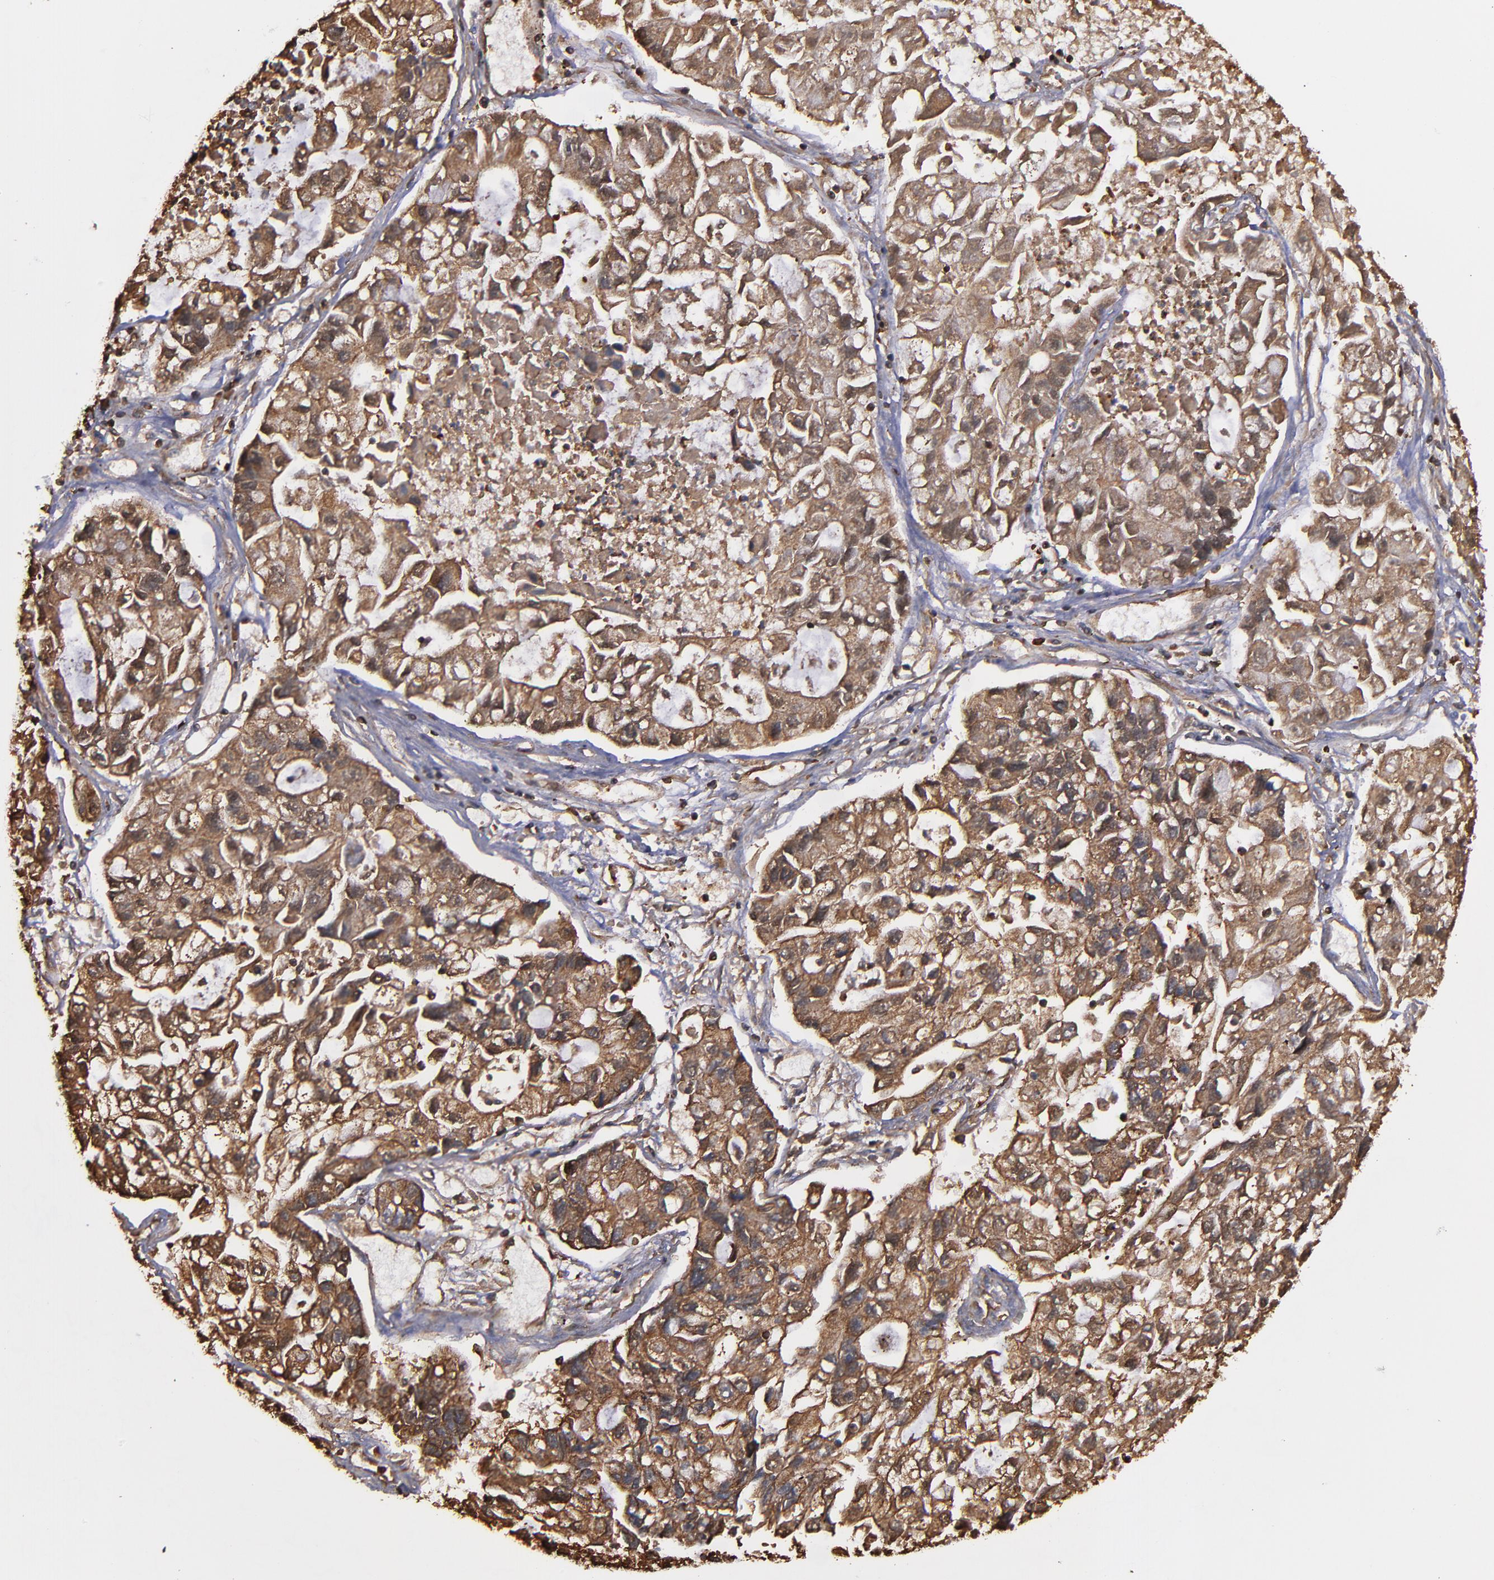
{"staining": {"intensity": "moderate", "quantity": ">75%", "location": "cytoplasmic/membranous"}, "tissue": "lung cancer", "cell_type": "Tumor cells", "image_type": "cancer", "snomed": [{"axis": "morphology", "description": "Adenocarcinoma, NOS"}, {"axis": "topography", "description": "Lung"}], "caption": "Brown immunohistochemical staining in human lung adenocarcinoma shows moderate cytoplasmic/membranous staining in approximately >75% of tumor cells.", "gene": "ACTN4", "patient": {"sex": "female", "age": 51}}